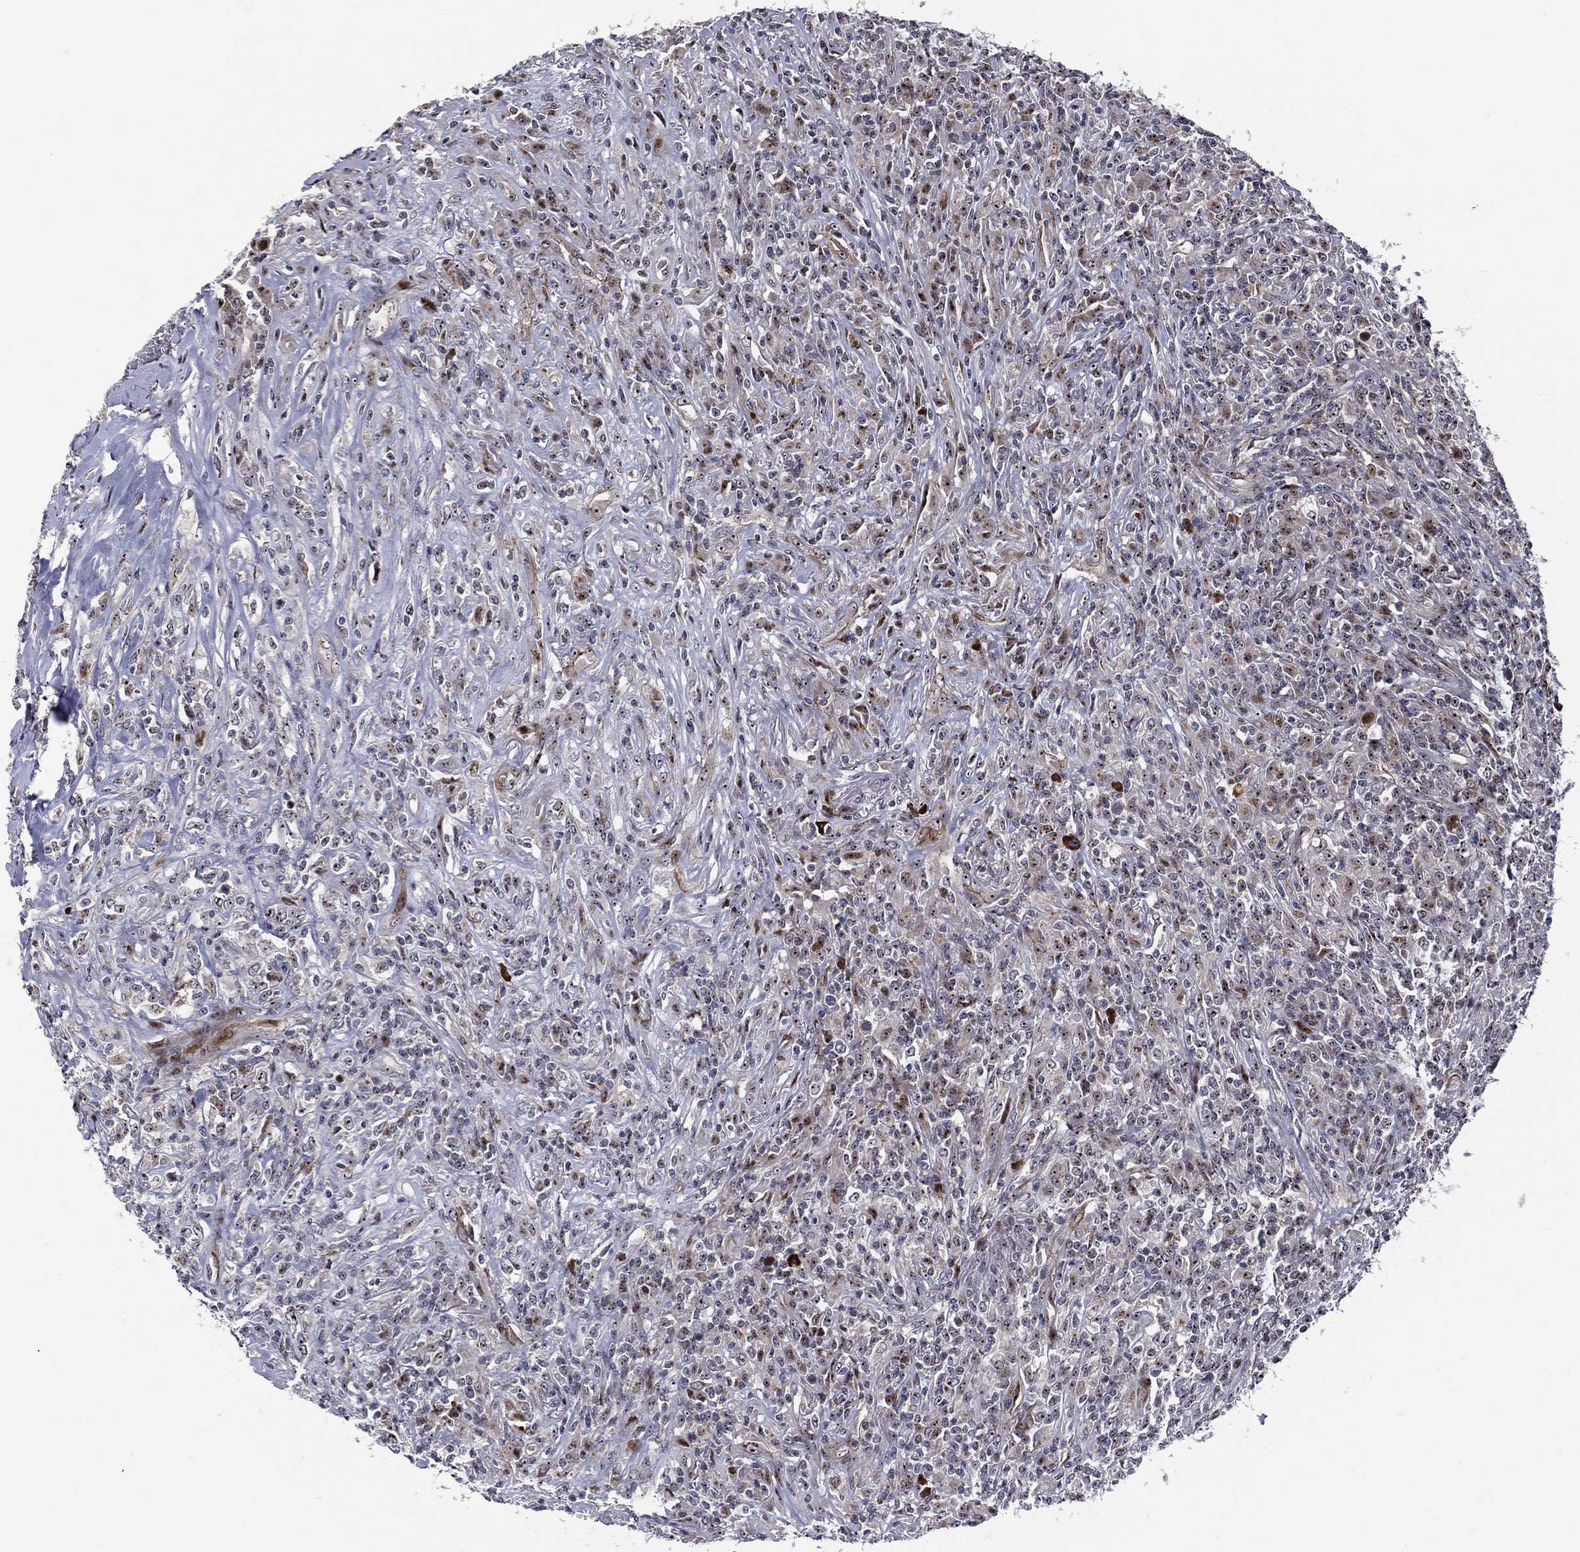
{"staining": {"intensity": "strong", "quantity": "<25%", "location": "nuclear"}, "tissue": "lymphoma", "cell_type": "Tumor cells", "image_type": "cancer", "snomed": [{"axis": "morphology", "description": "Malignant lymphoma, non-Hodgkin's type, High grade"}, {"axis": "topography", "description": "Lung"}], "caption": "High-grade malignant lymphoma, non-Hodgkin's type stained for a protein exhibits strong nuclear positivity in tumor cells.", "gene": "VHL", "patient": {"sex": "male", "age": 79}}